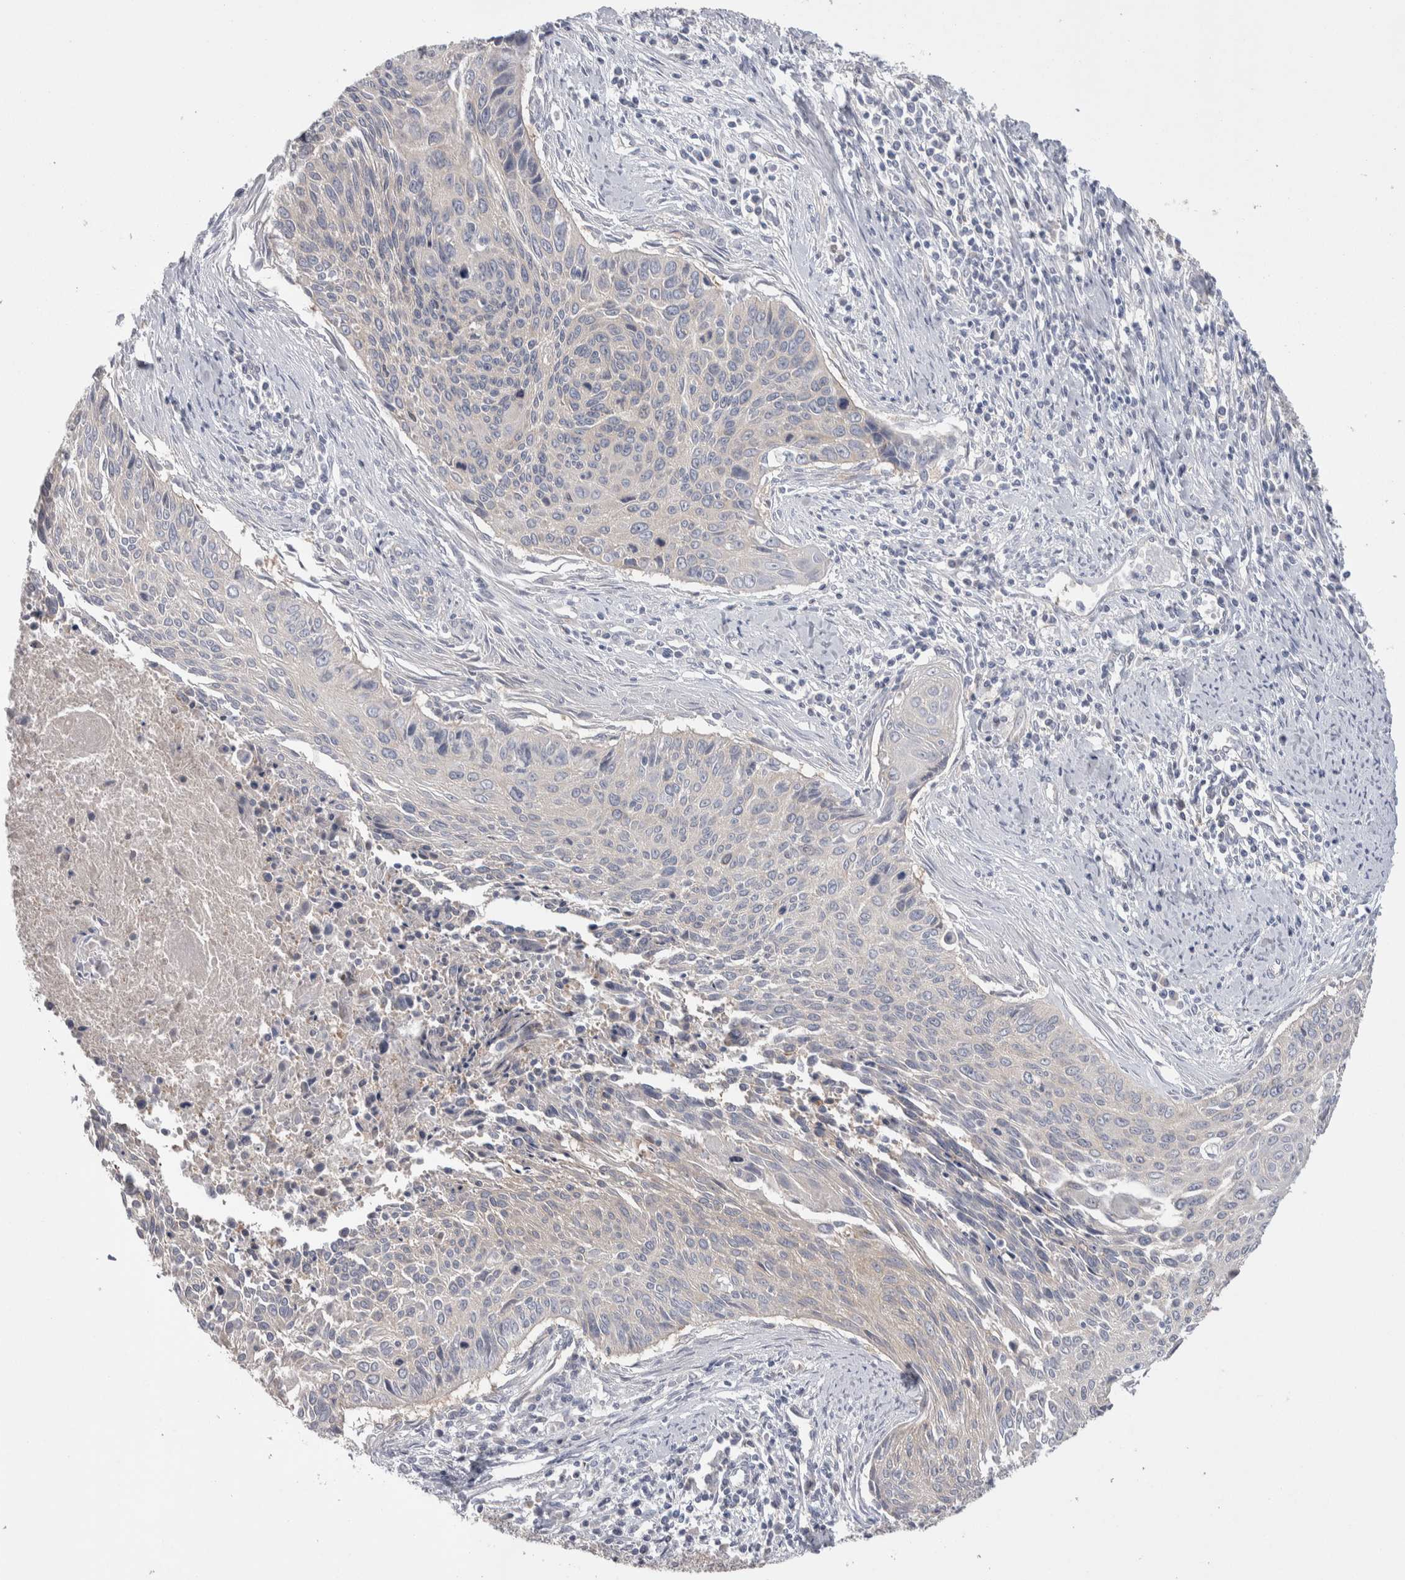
{"staining": {"intensity": "negative", "quantity": "none", "location": "none"}, "tissue": "cervical cancer", "cell_type": "Tumor cells", "image_type": "cancer", "snomed": [{"axis": "morphology", "description": "Squamous cell carcinoma, NOS"}, {"axis": "topography", "description": "Cervix"}], "caption": "DAB (3,3'-diaminobenzidine) immunohistochemical staining of cervical squamous cell carcinoma shows no significant expression in tumor cells.", "gene": "GPHN", "patient": {"sex": "female", "age": 55}}